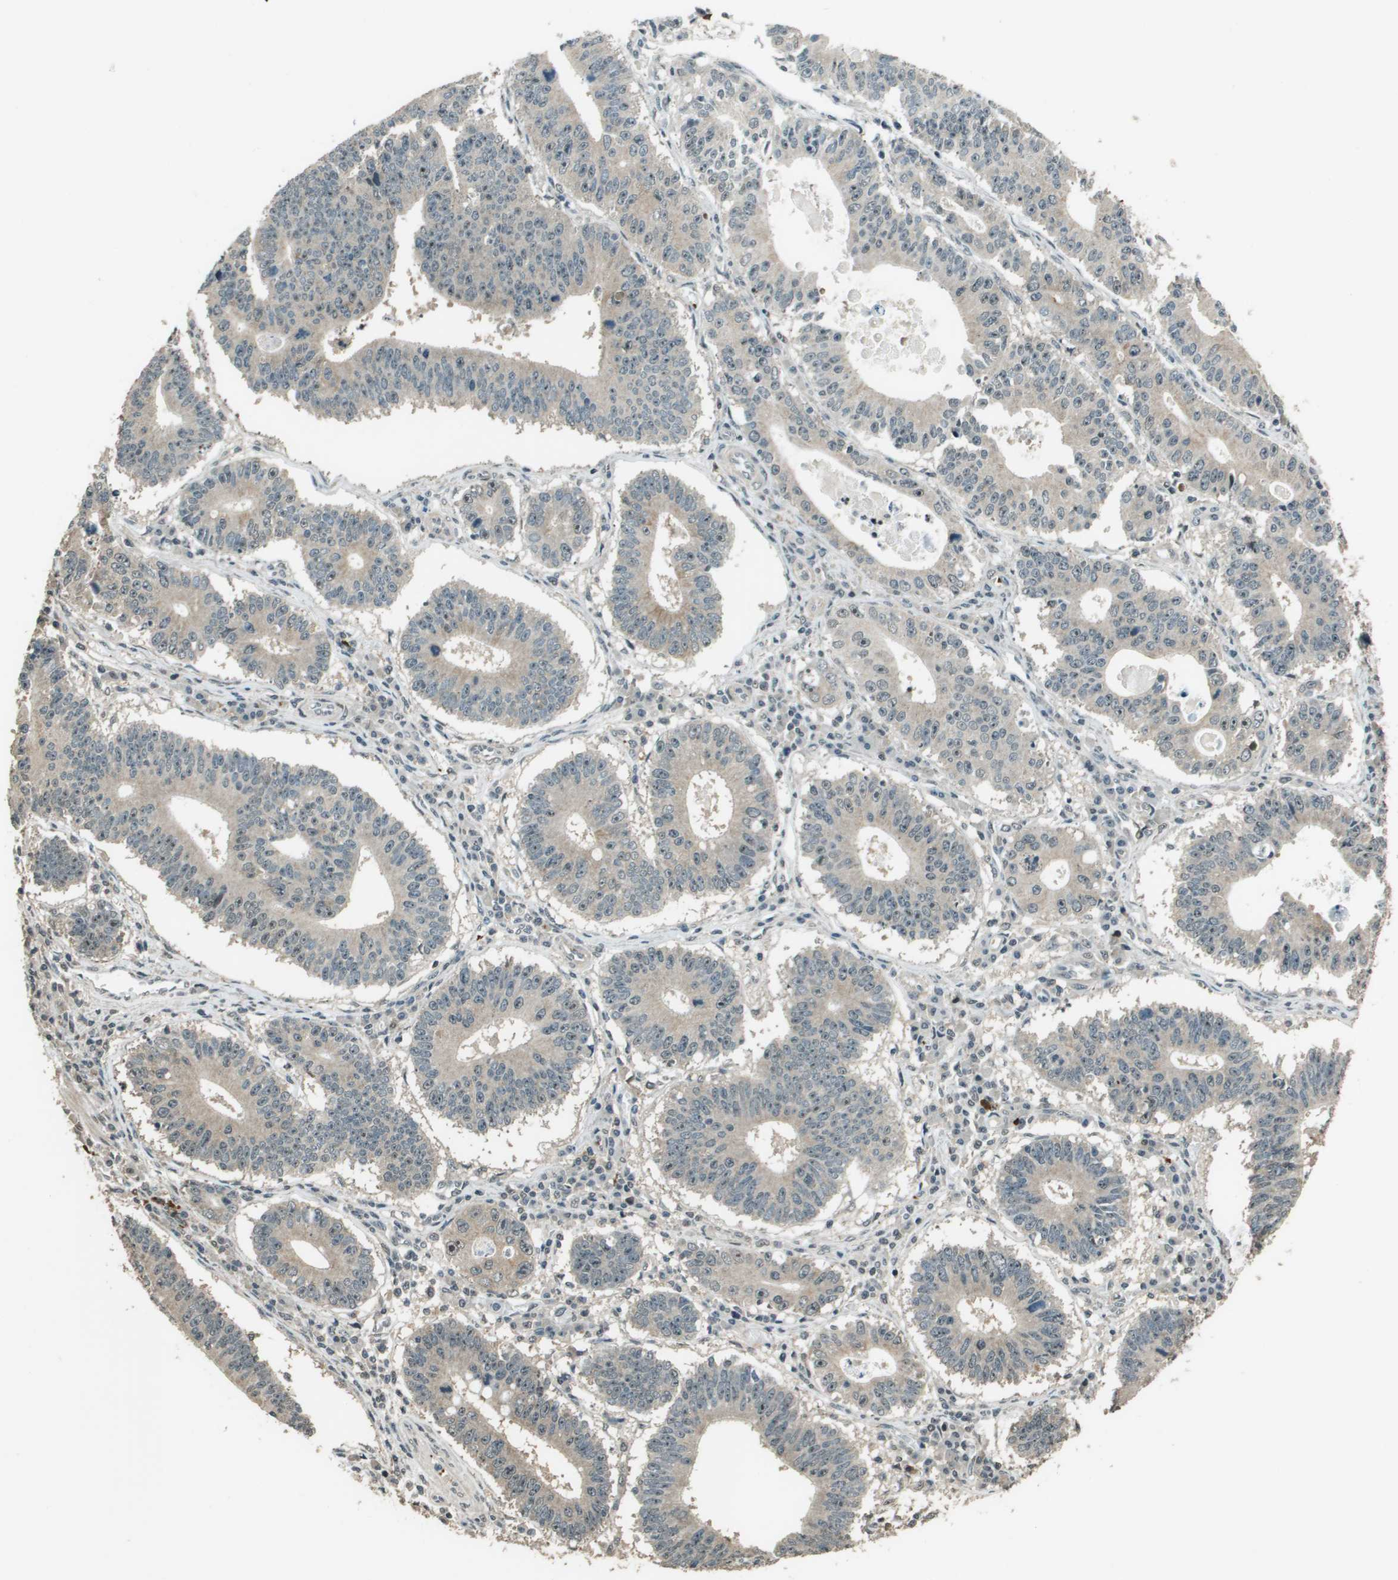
{"staining": {"intensity": "weak", "quantity": ">75%", "location": "cytoplasmic/membranous"}, "tissue": "stomach cancer", "cell_type": "Tumor cells", "image_type": "cancer", "snomed": [{"axis": "morphology", "description": "Adenocarcinoma, NOS"}, {"axis": "topography", "description": "Stomach"}], "caption": "Tumor cells exhibit low levels of weak cytoplasmic/membranous positivity in about >75% of cells in human adenocarcinoma (stomach).", "gene": "SDC3", "patient": {"sex": "male", "age": 59}}